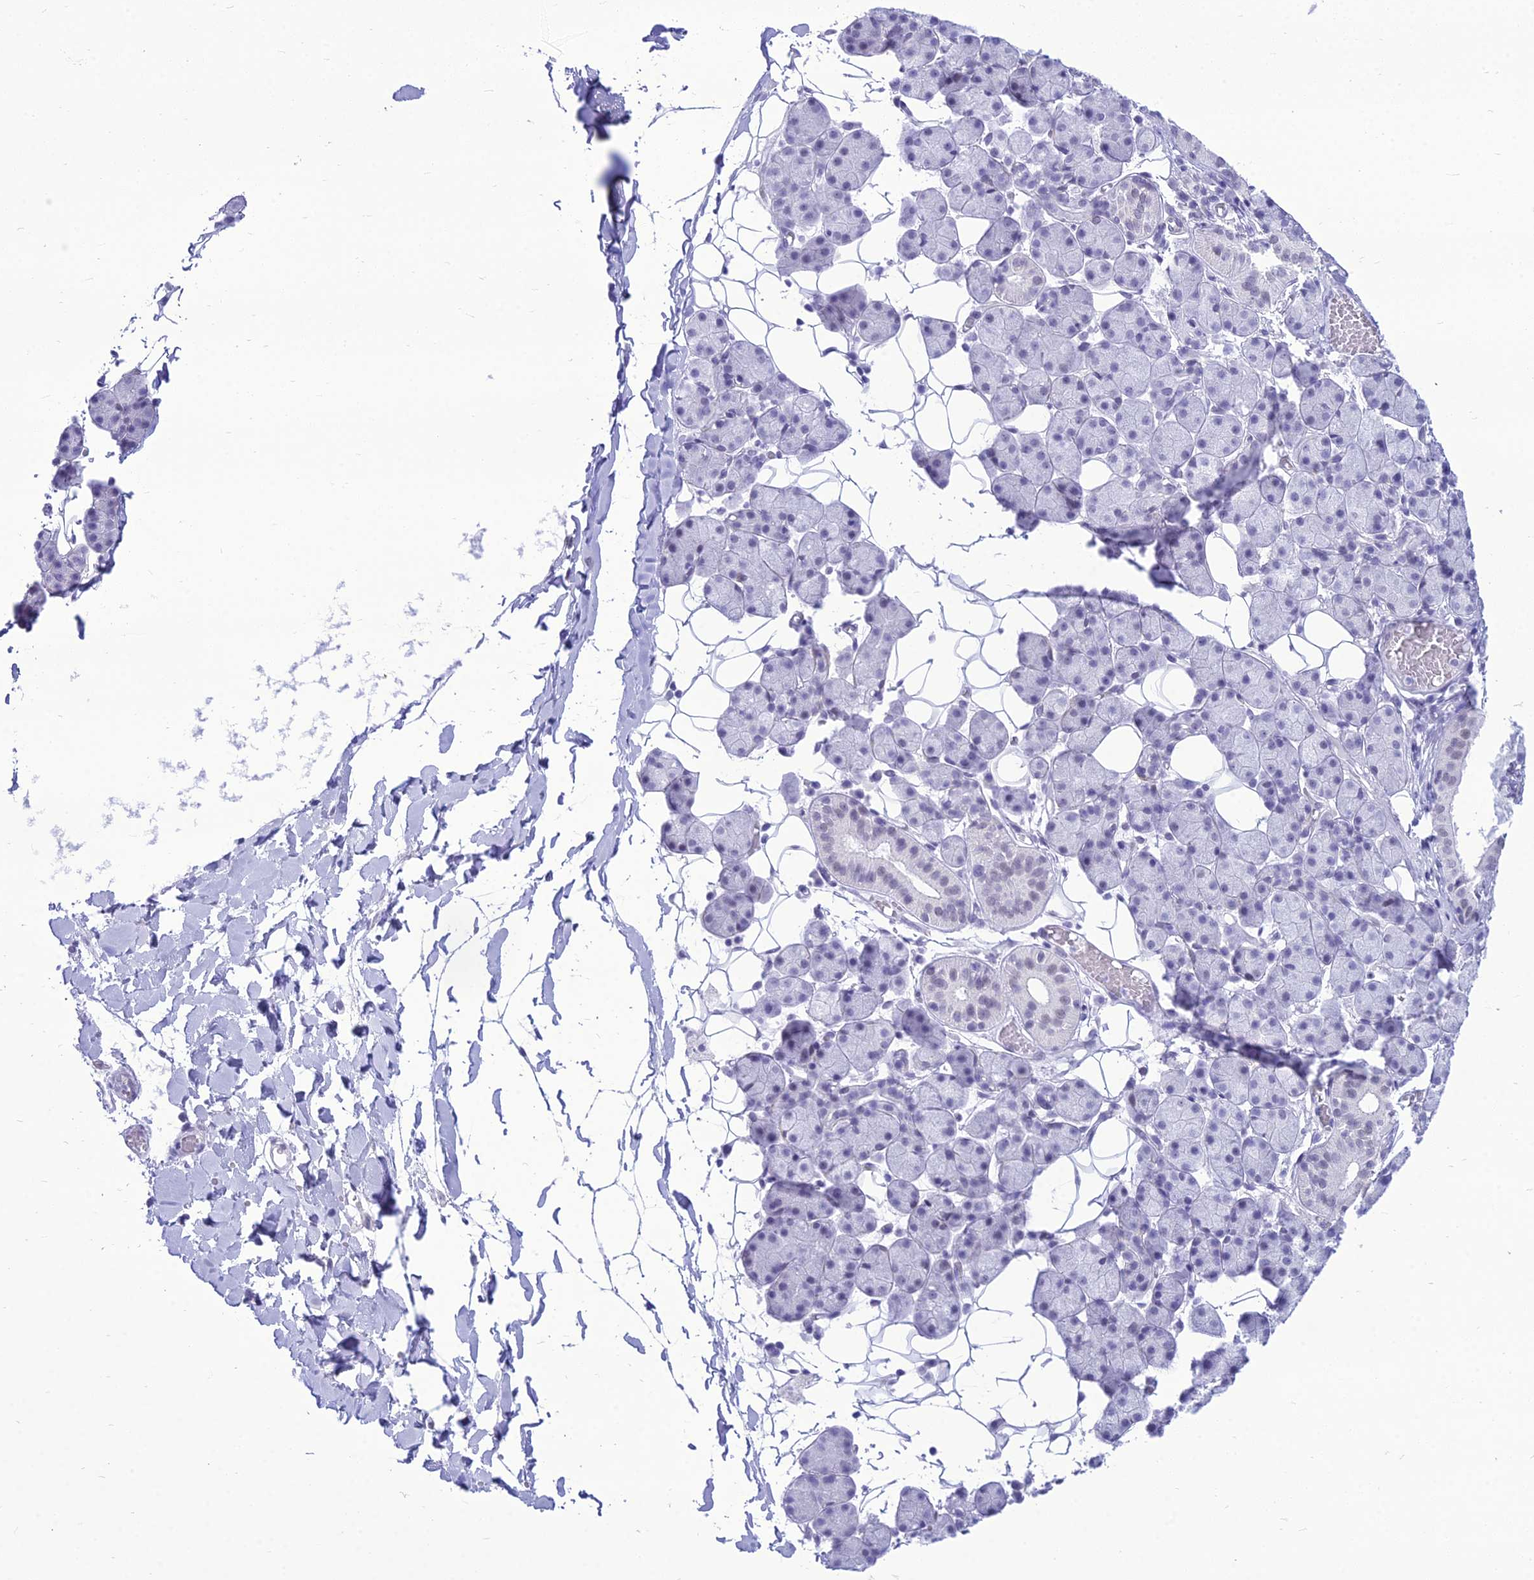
{"staining": {"intensity": "negative", "quantity": "none", "location": "none"}, "tissue": "salivary gland", "cell_type": "Glandular cells", "image_type": "normal", "snomed": [{"axis": "morphology", "description": "Normal tissue, NOS"}, {"axis": "topography", "description": "Salivary gland"}], "caption": "Glandular cells are negative for protein expression in unremarkable human salivary gland. (Immunohistochemistry, brightfield microscopy, high magnification).", "gene": "DHX40", "patient": {"sex": "female", "age": 33}}